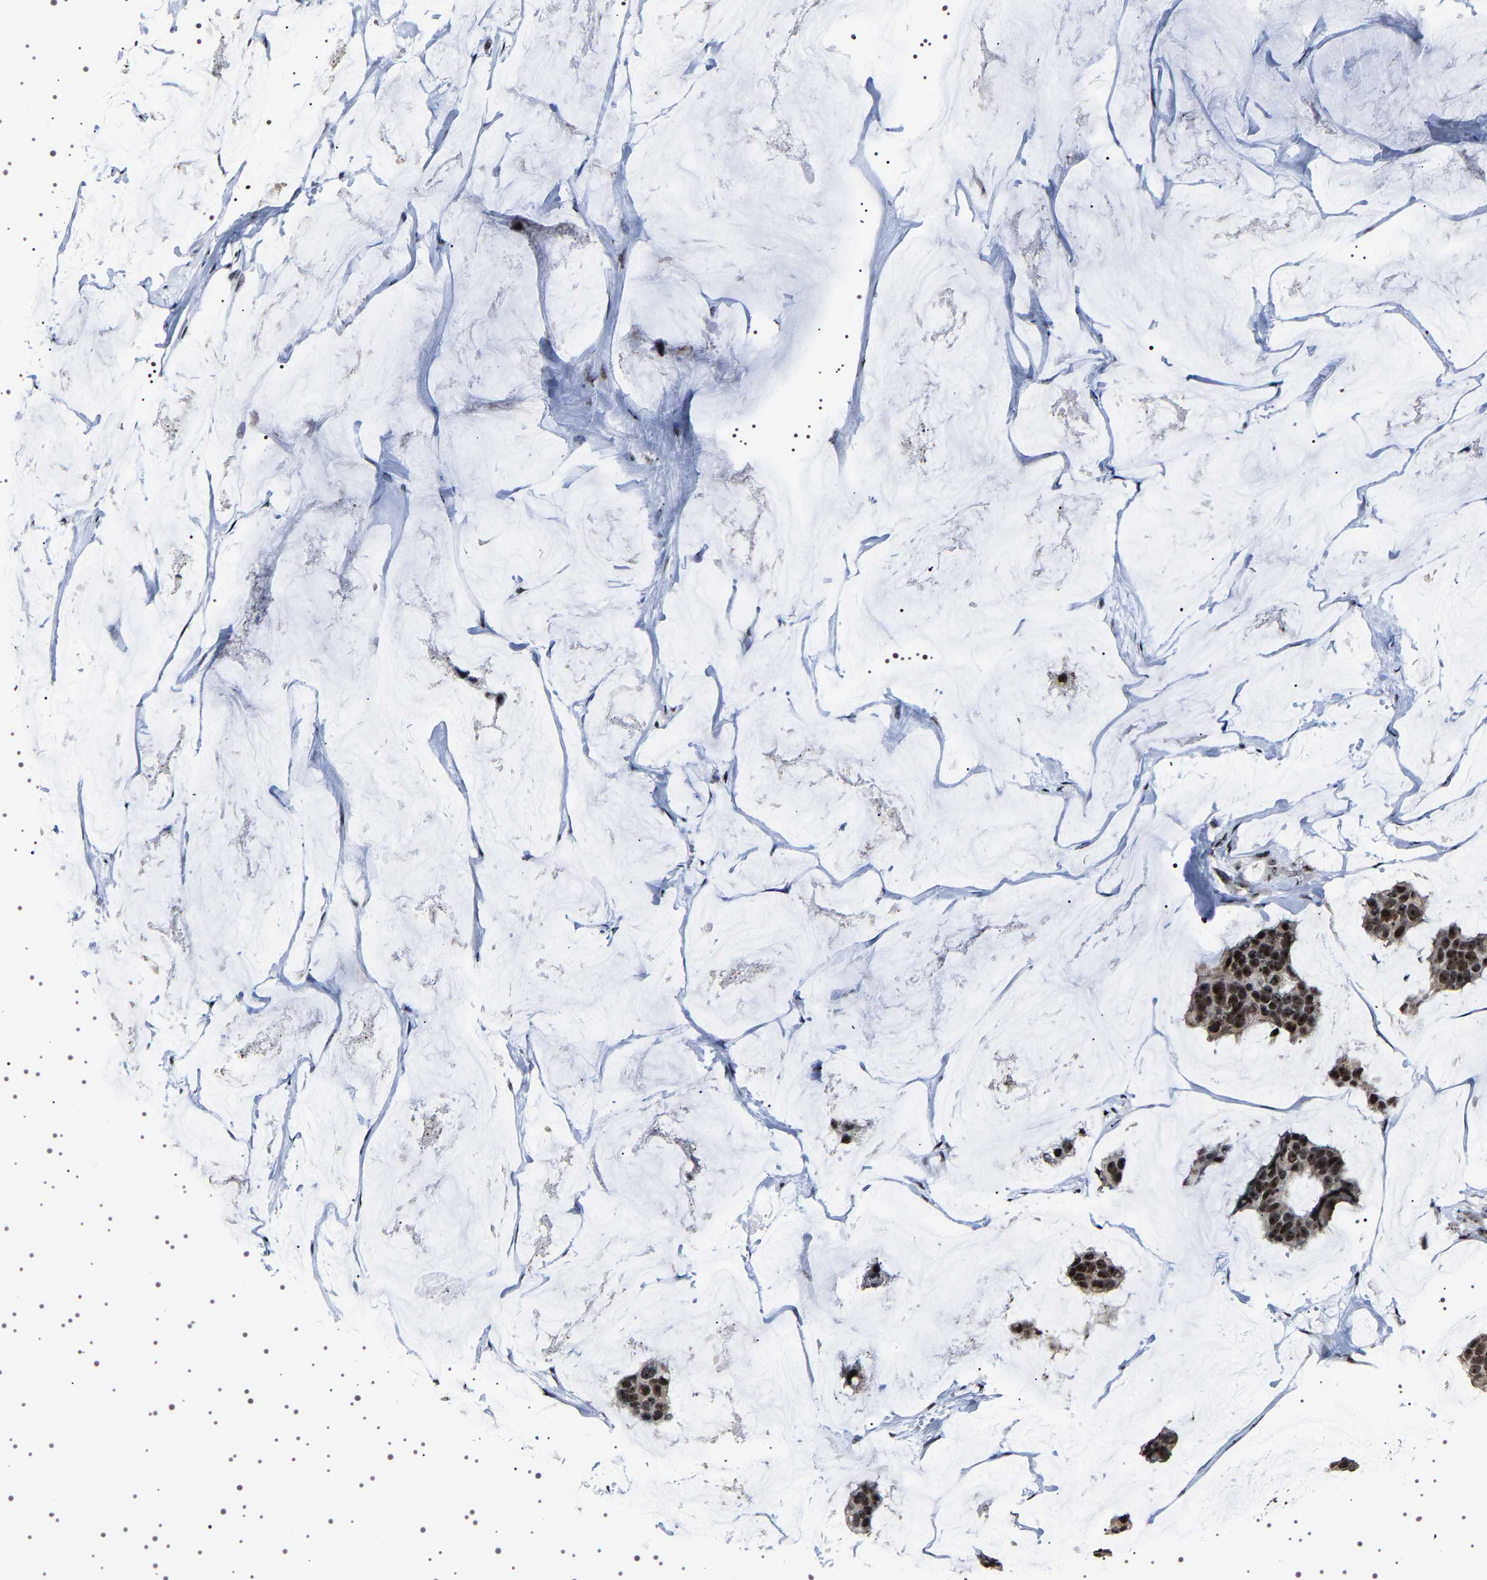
{"staining": {"intensity": "strong", "quantity": ">75%", "location": "nuclear"}, "tissue": "breast cancer", "cell_type": "Tumor cells", "image_type": "cancer", "snomed": [{"axis": "morphology", "description": "Normal tissue, NOS"}, {"axis": "morphology", "description": "Duct carcinoma"}, {"axis": "topography", "description": "Breast"}], "caption": "Infiltrating ductal carcinoma (breast) stained for a protein (brown) shows strong nuclear positive expression in approximately >75% of tumor cells.", "gene": "GNL3", "patient": {"sex": "female", "age": 50}}